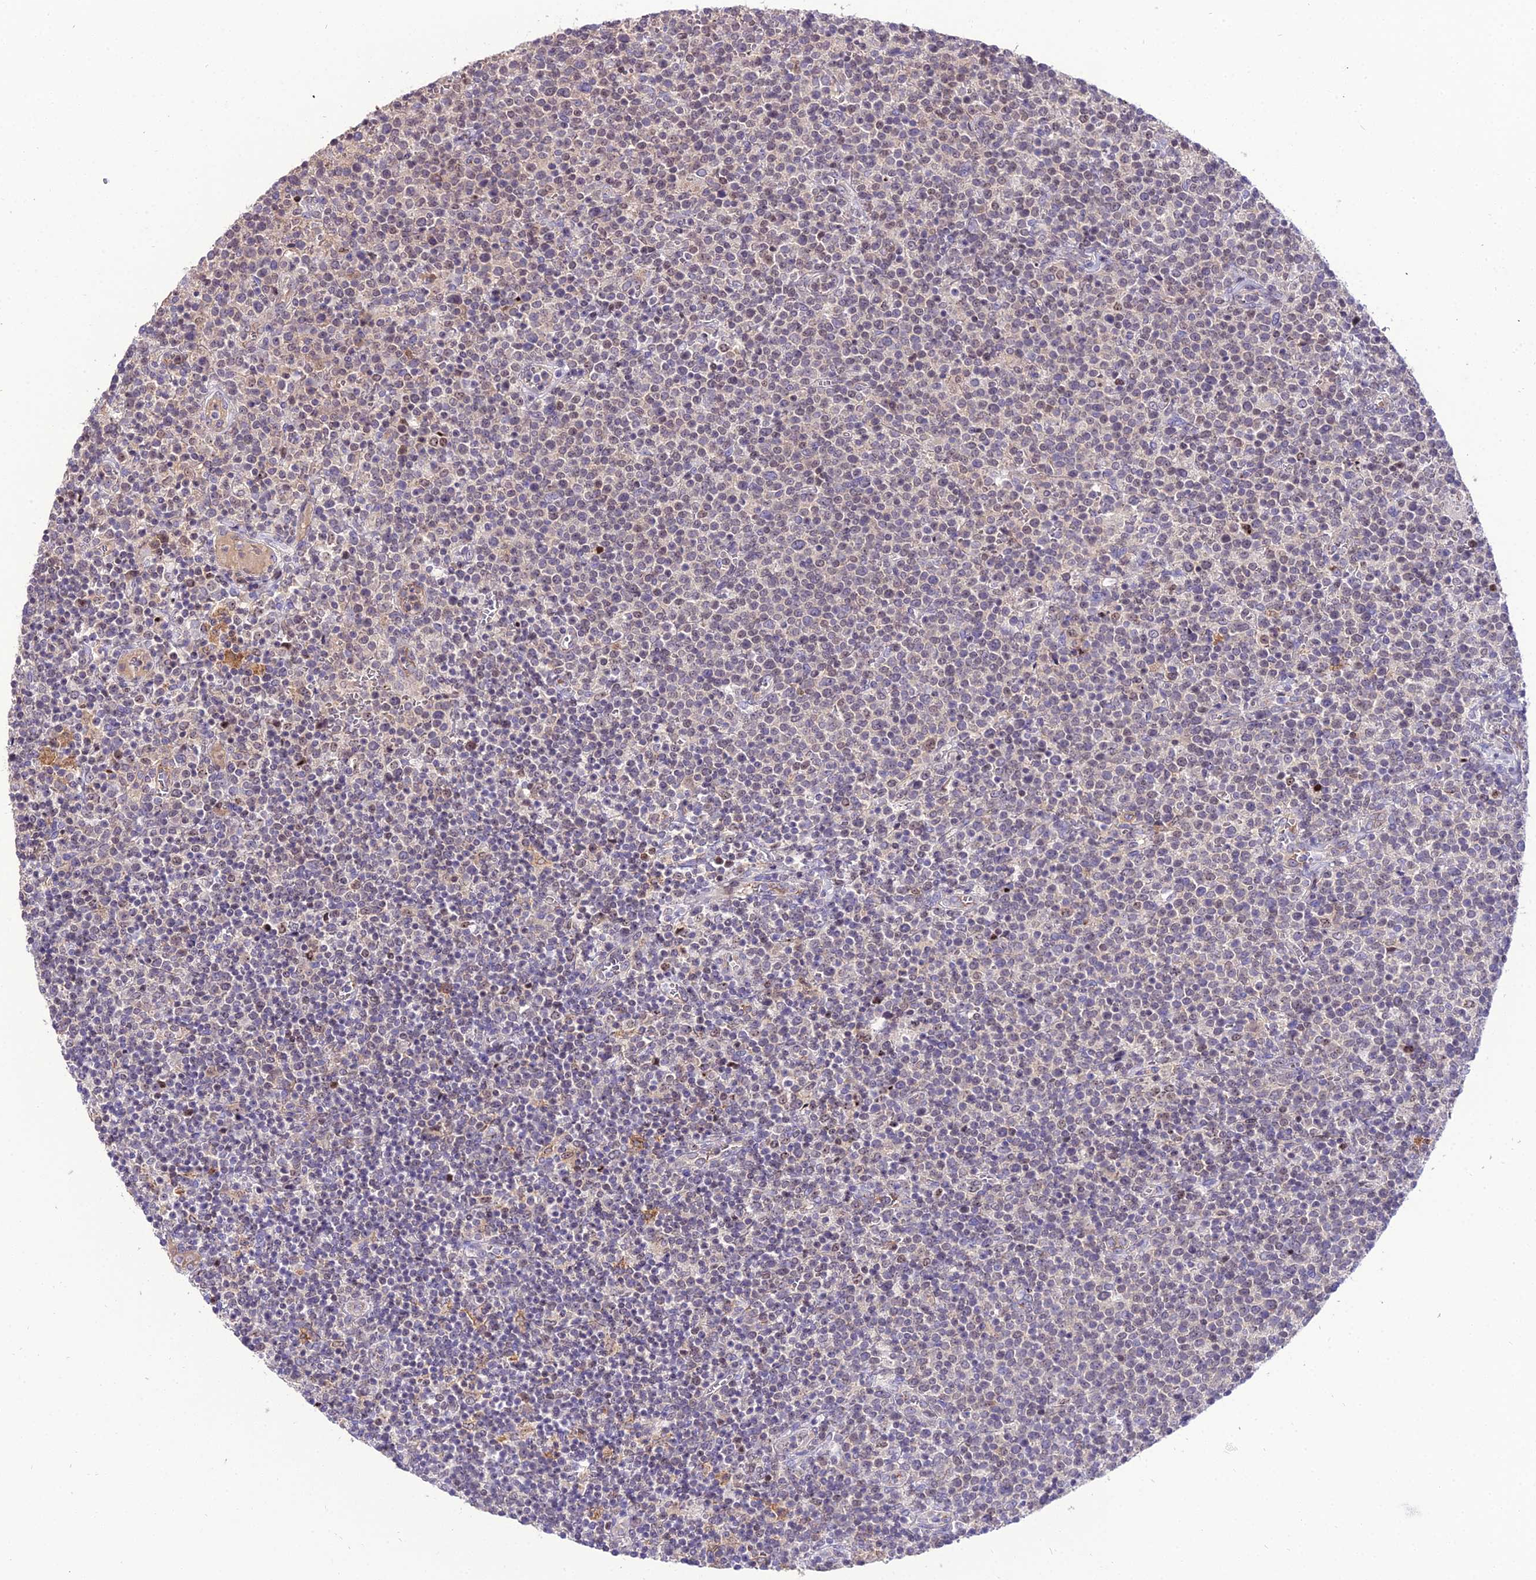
{"staining": {"intensity": "weak", "quantity": "<25%", "location": "nuclear"}, "tissue": "lymphoma", "cell_type": "Tumor cells", "image_type": "cancer", "snomed": [{"axis": "morphology", "description": "Malignant lymphoma, non-Hodgkin's type, High grade"}, {"axis": "topography", "description": "Lymph node"}], "caption": "An image of human lymphoma is negative for staining in tumor cells. (IHC, brightfield microscopy, high magnification).", "gene": "SHQ1", "patient": {"sex": "male", "age": 61}}